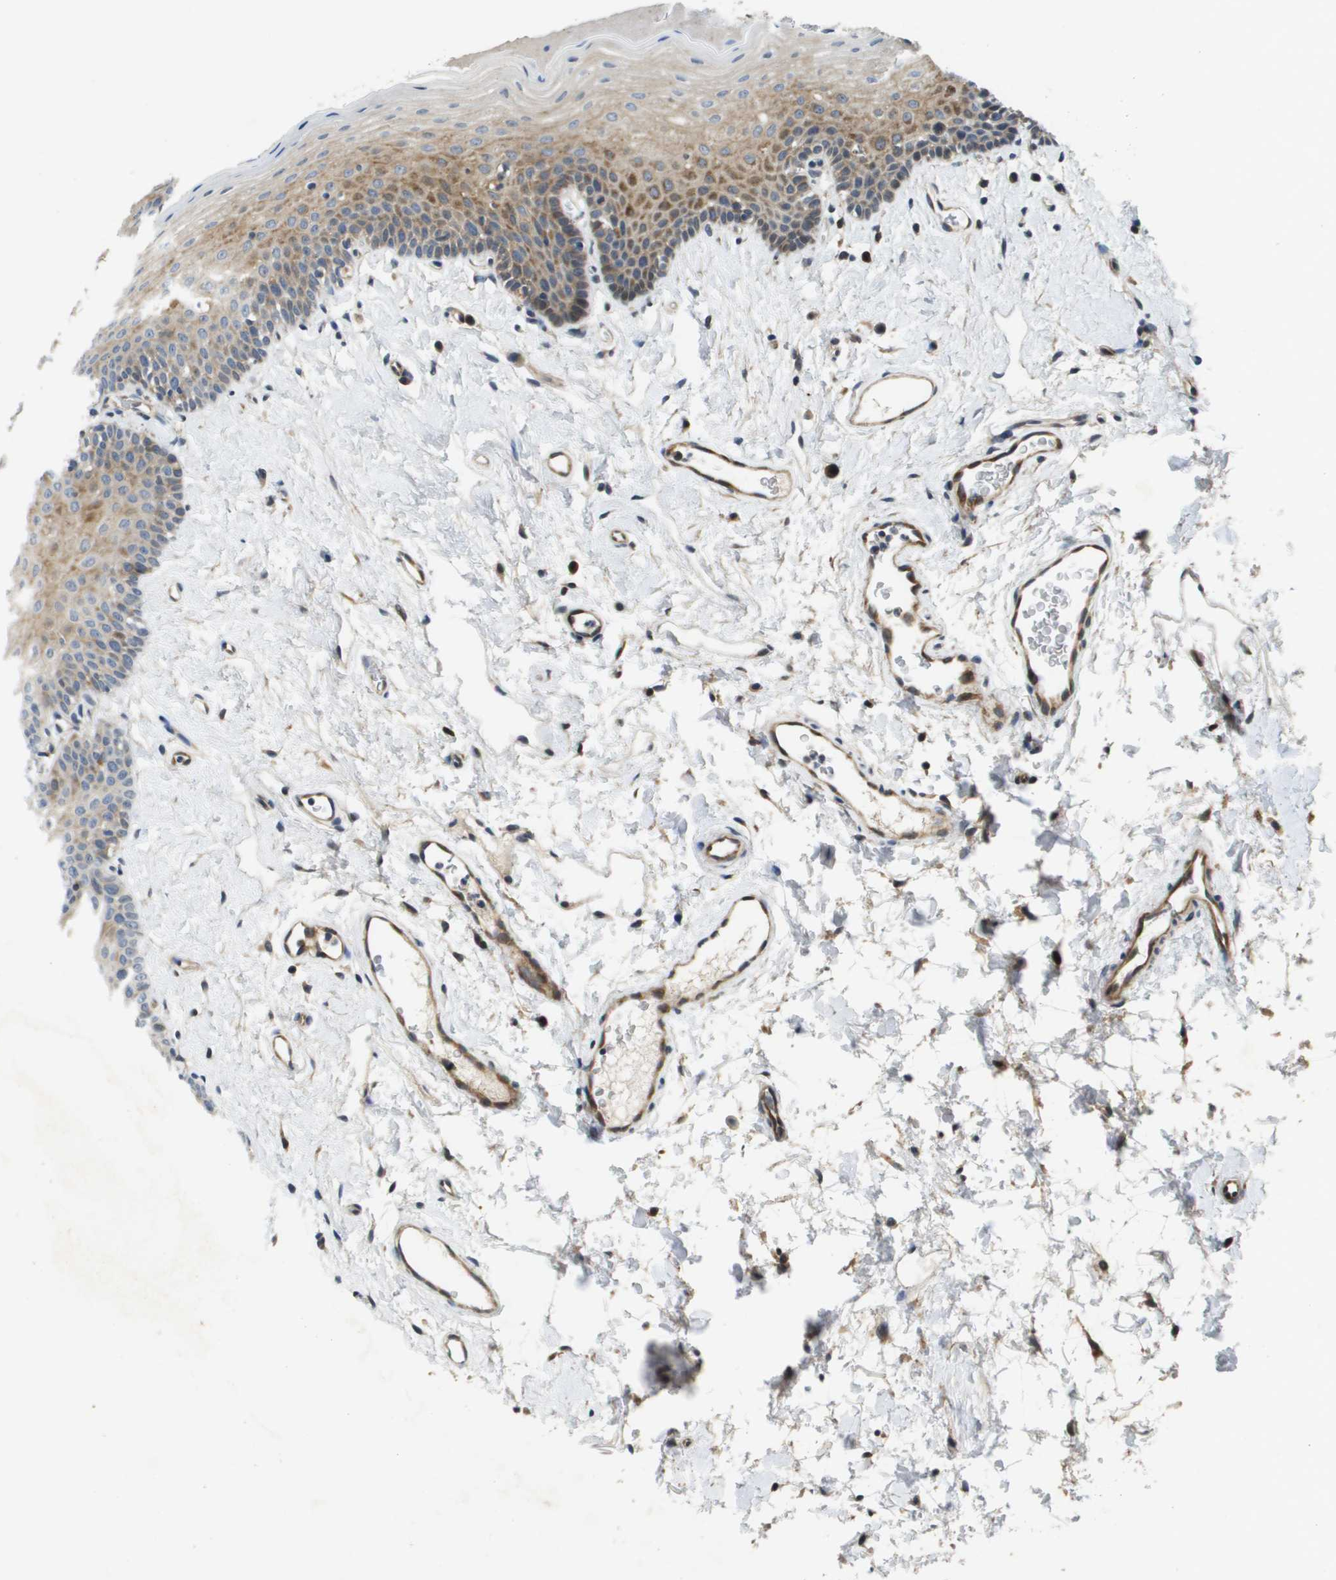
{"staining": {"intensity": "moderate", "quantity": "25%-75%", "location": "cytoplasmic/membranous"}, "tissue": "oral mucosa", "cell_type": "Squamous epithelial cells", "image_type": "normal", "snomed": [{"axis": "morphology", "description": "Normal tissue, NOS"}, {"axis": "topography", "description": "Oral tissue"}], "caption": "Protein expression analysis of normal human oral mucosa reveals moderate cytoplasmic/membranous expression in about 25%-75% of squamous epithelial cells.", "gene": "SCN4B", "patient": {"sex": "male", "age": 66}}